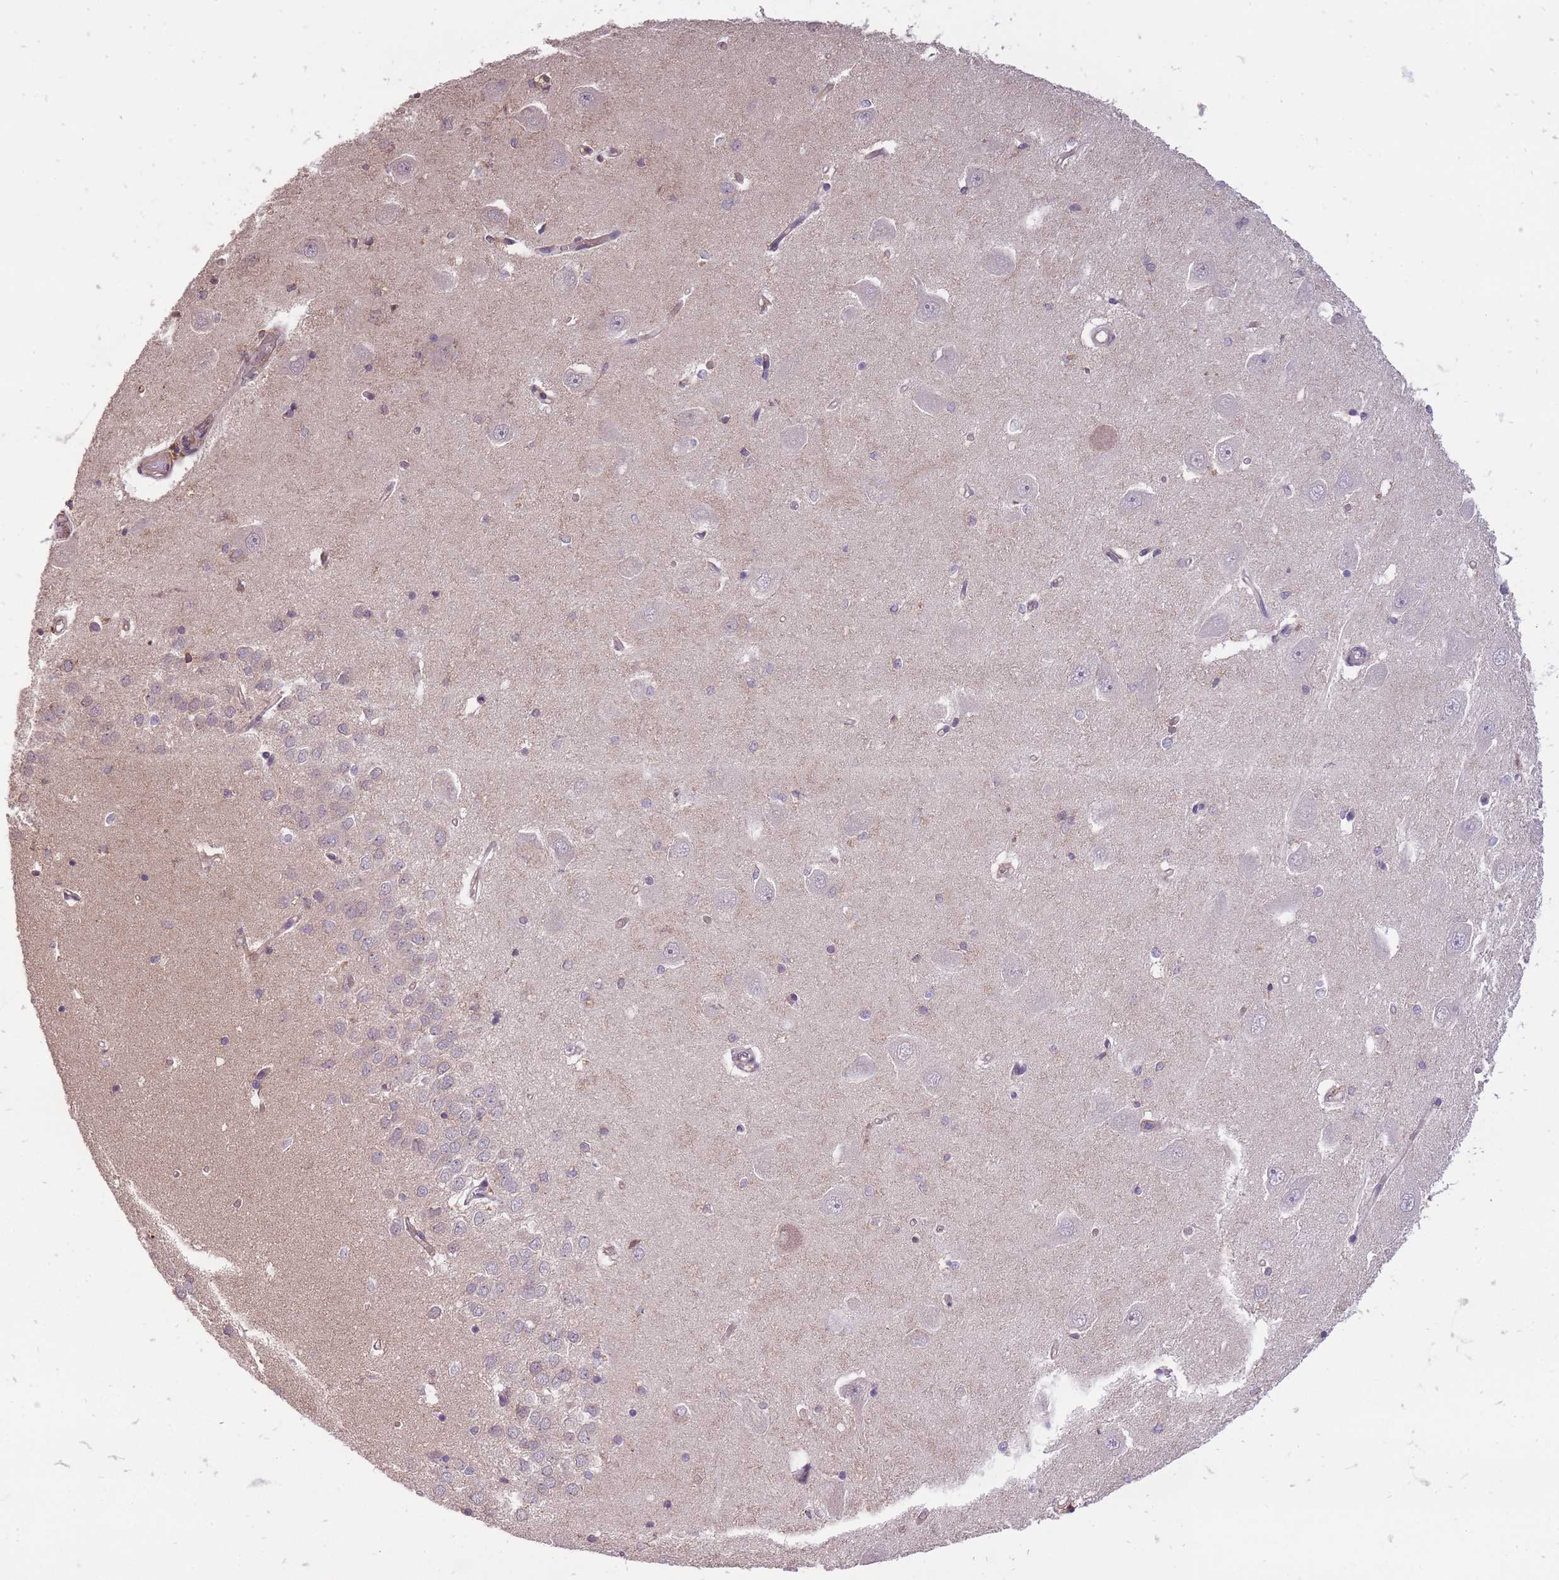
{"staining": {"intensity": "weak", "quantity": "<25%", "location": "cytoplasmic/membranous"}, "tissue": "hippocampus", "cell_type": "Glial cells", "image_type": "normal", "snomed": [{"axis": "morphology", "description": "Normal tissue, NOS"}, {"axis": "topography", "description": "Hippocampus"}], "caption": "The image reveals no significant positivity in glial cells of hippocampus. (DAB (3,3'-diaminobenzidine) IHC with hematoxylin counter stain).", "gene": "TET3", "patient": {"sex": "male", "age": 45}}